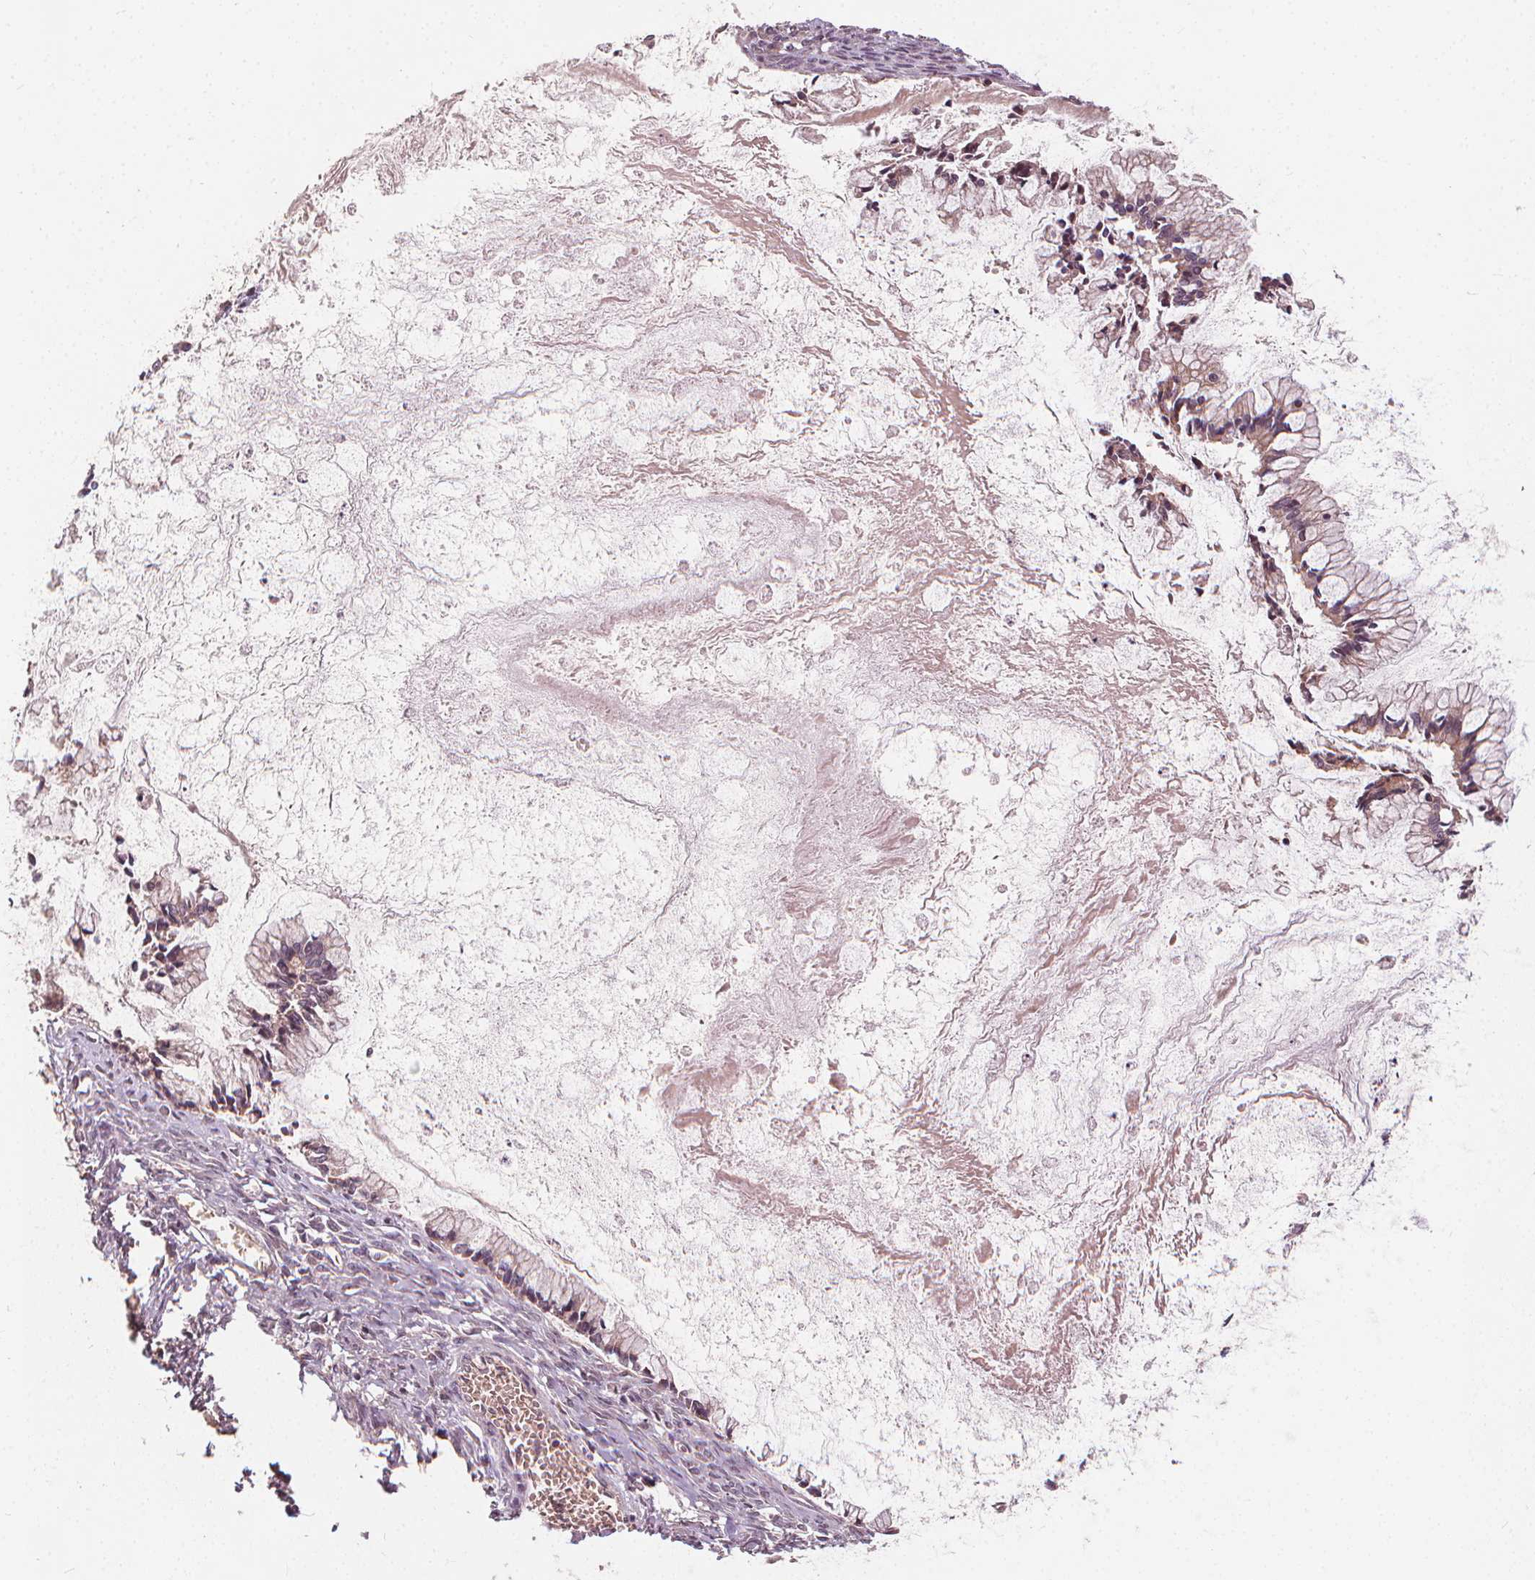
{"staining": {"intensity": "weak", "quantity": "<25%", "location": "cytoplasmic/membranous"}, "tissue": "ovarian cancer", "cell_type": "Tumor cells", "image_type": "cancer", "snomed": [{"axis": "morphology", "description": "Cystadenocarcinoma, mucinous, NOS"}, {"axis": "topography", "description": "Ovary"}], "caption": "The immunohistochemistry image has no significant staining in tumor cells of ovarian cancer tissue.", "gene": "IPO13", "patient": {"sex": "female", "age": 67}}